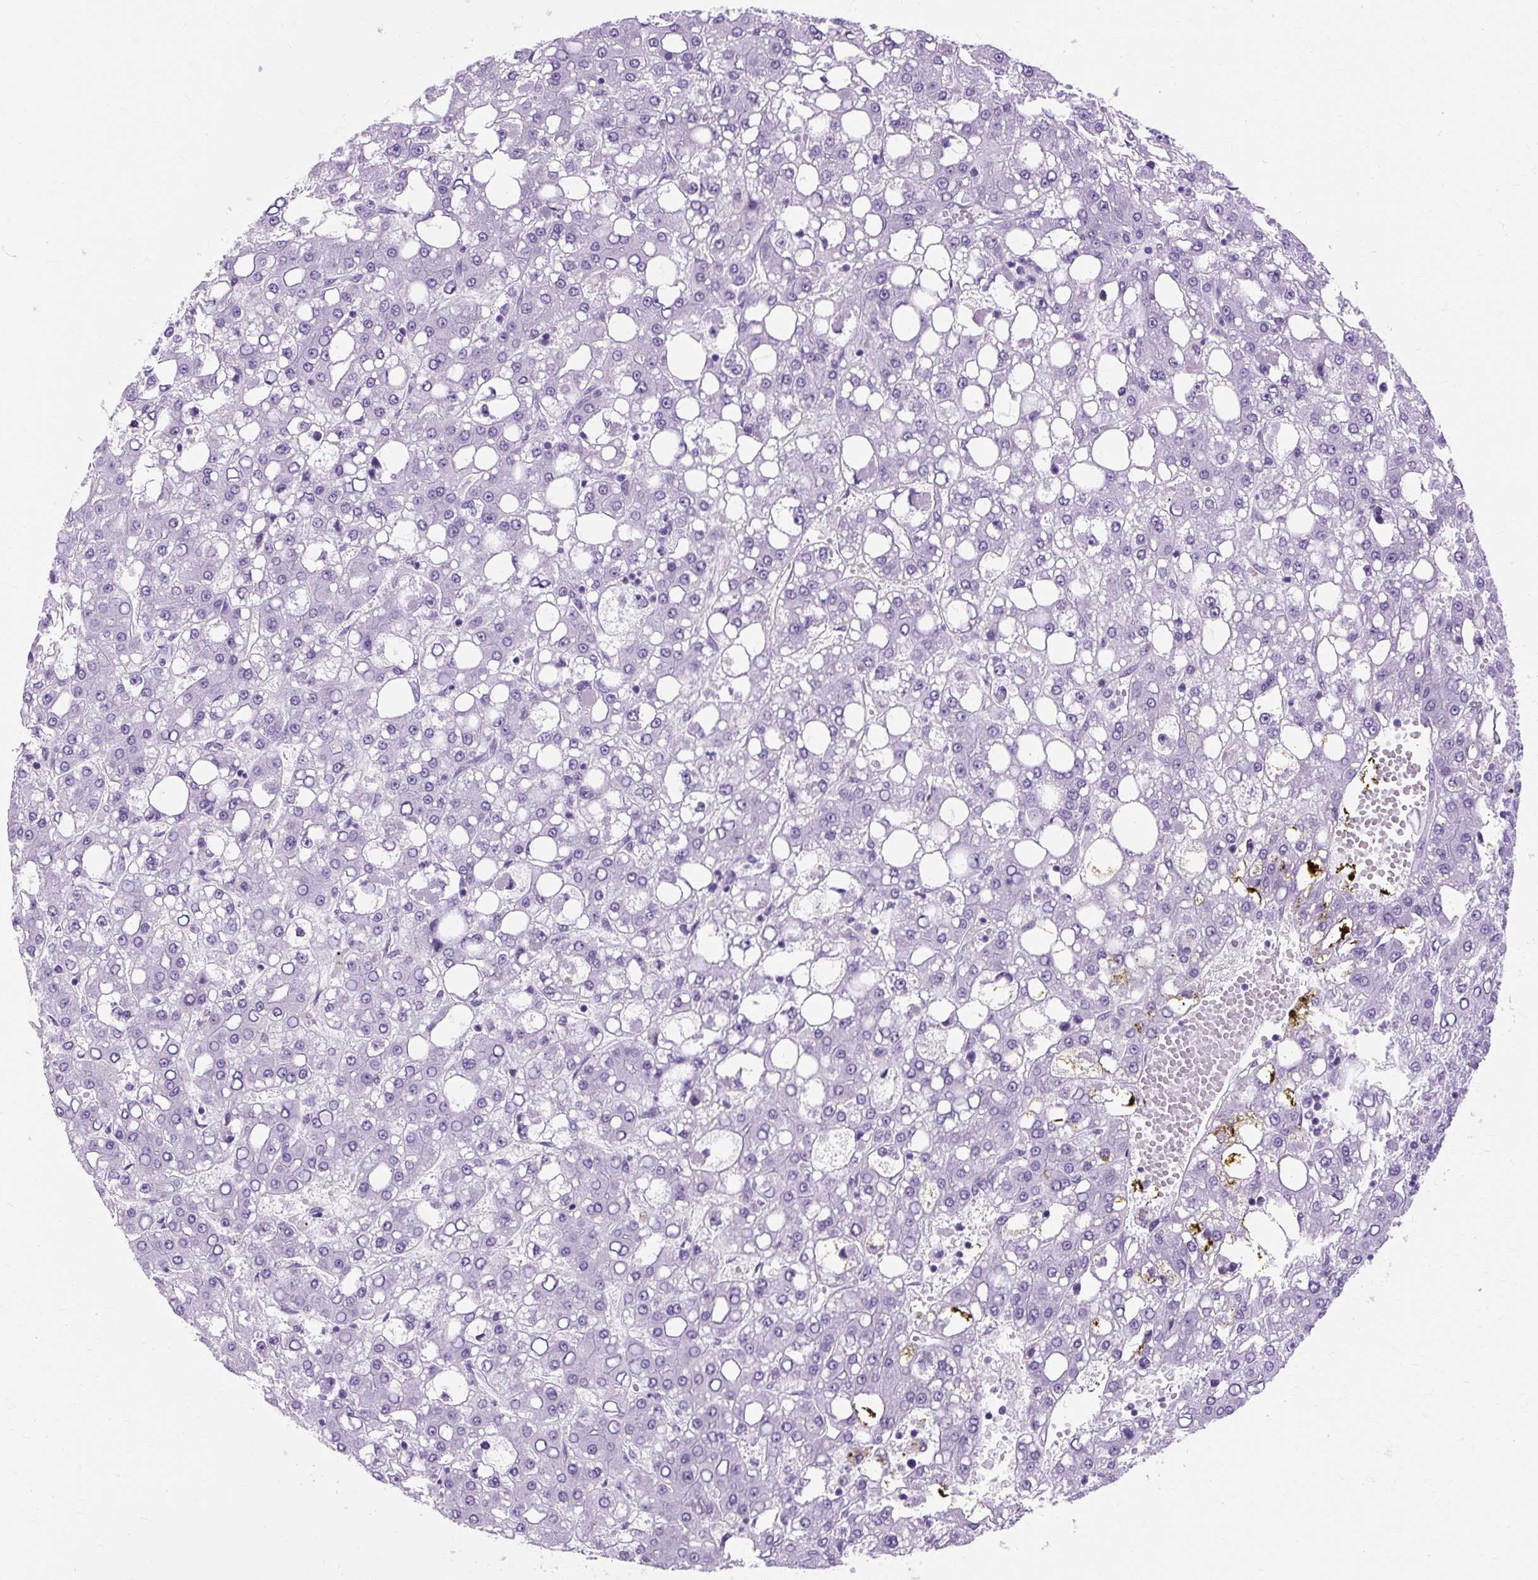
{"staining": {"intensity": "negative", "quantity": "none", "location": "none"}, "tissue": "liver cancer", "cell_type": "Tumor cells", "image_type": "cancer", "snomed": [{"axis": "morphology", "description": "Carcinoma, Hepatocellular, NOS"}, {"axis": "topography", "description": "Liver"}], "caption": "Protein analysis of liver cancer reveals no significant expression in tumor cells.", "gene": "RYBP", "patient": {"sex": "male", "age": 65}}